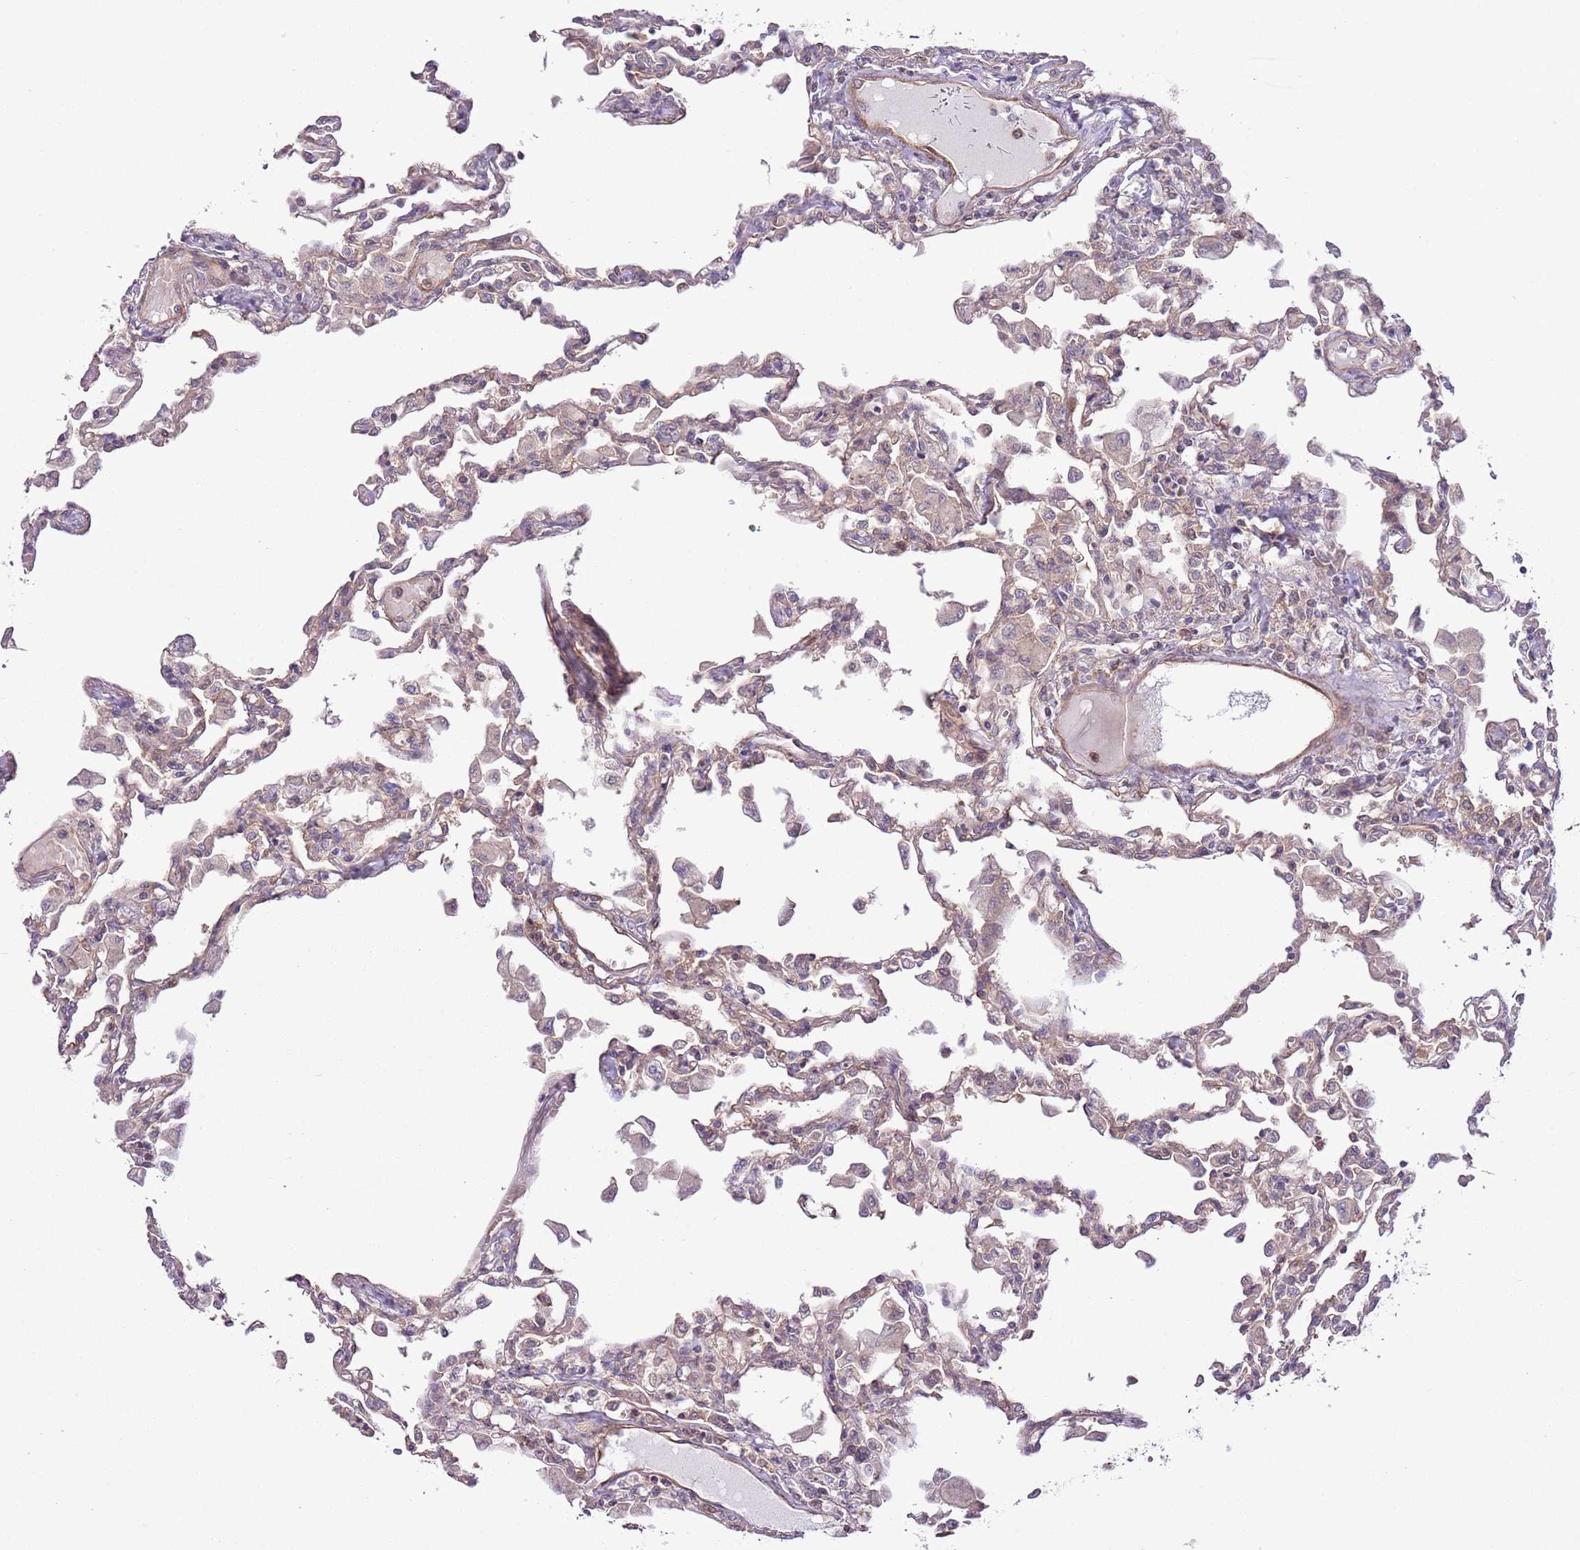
{"staining": {"intensity": "moderate", "quantity": "<25%", "location": "cytoplasmic/membranous"}, "tissue": "lung", "cell_type": "Alveolar cells", "image_type": "normal", "snomed": [{"axis": "morphology", "description": "Normal tissue, NOS"}, {"axis": "topography", "description": "Bronchus"}, {"axis": "topography", "description": "Lung"}], "caption": "Benign lung shows moderate cytoplasmic/membranous expression in about <25% of alveolar cells, visualized by immunohistochemistry. The staining was performed using DAB to visualize the protein expression in brown, while the nuclei were stained in blue with hematoxylin (Magnification: 20x).", "gene": "LPIN2", "patient": {"sex": "female", "age": 49}}